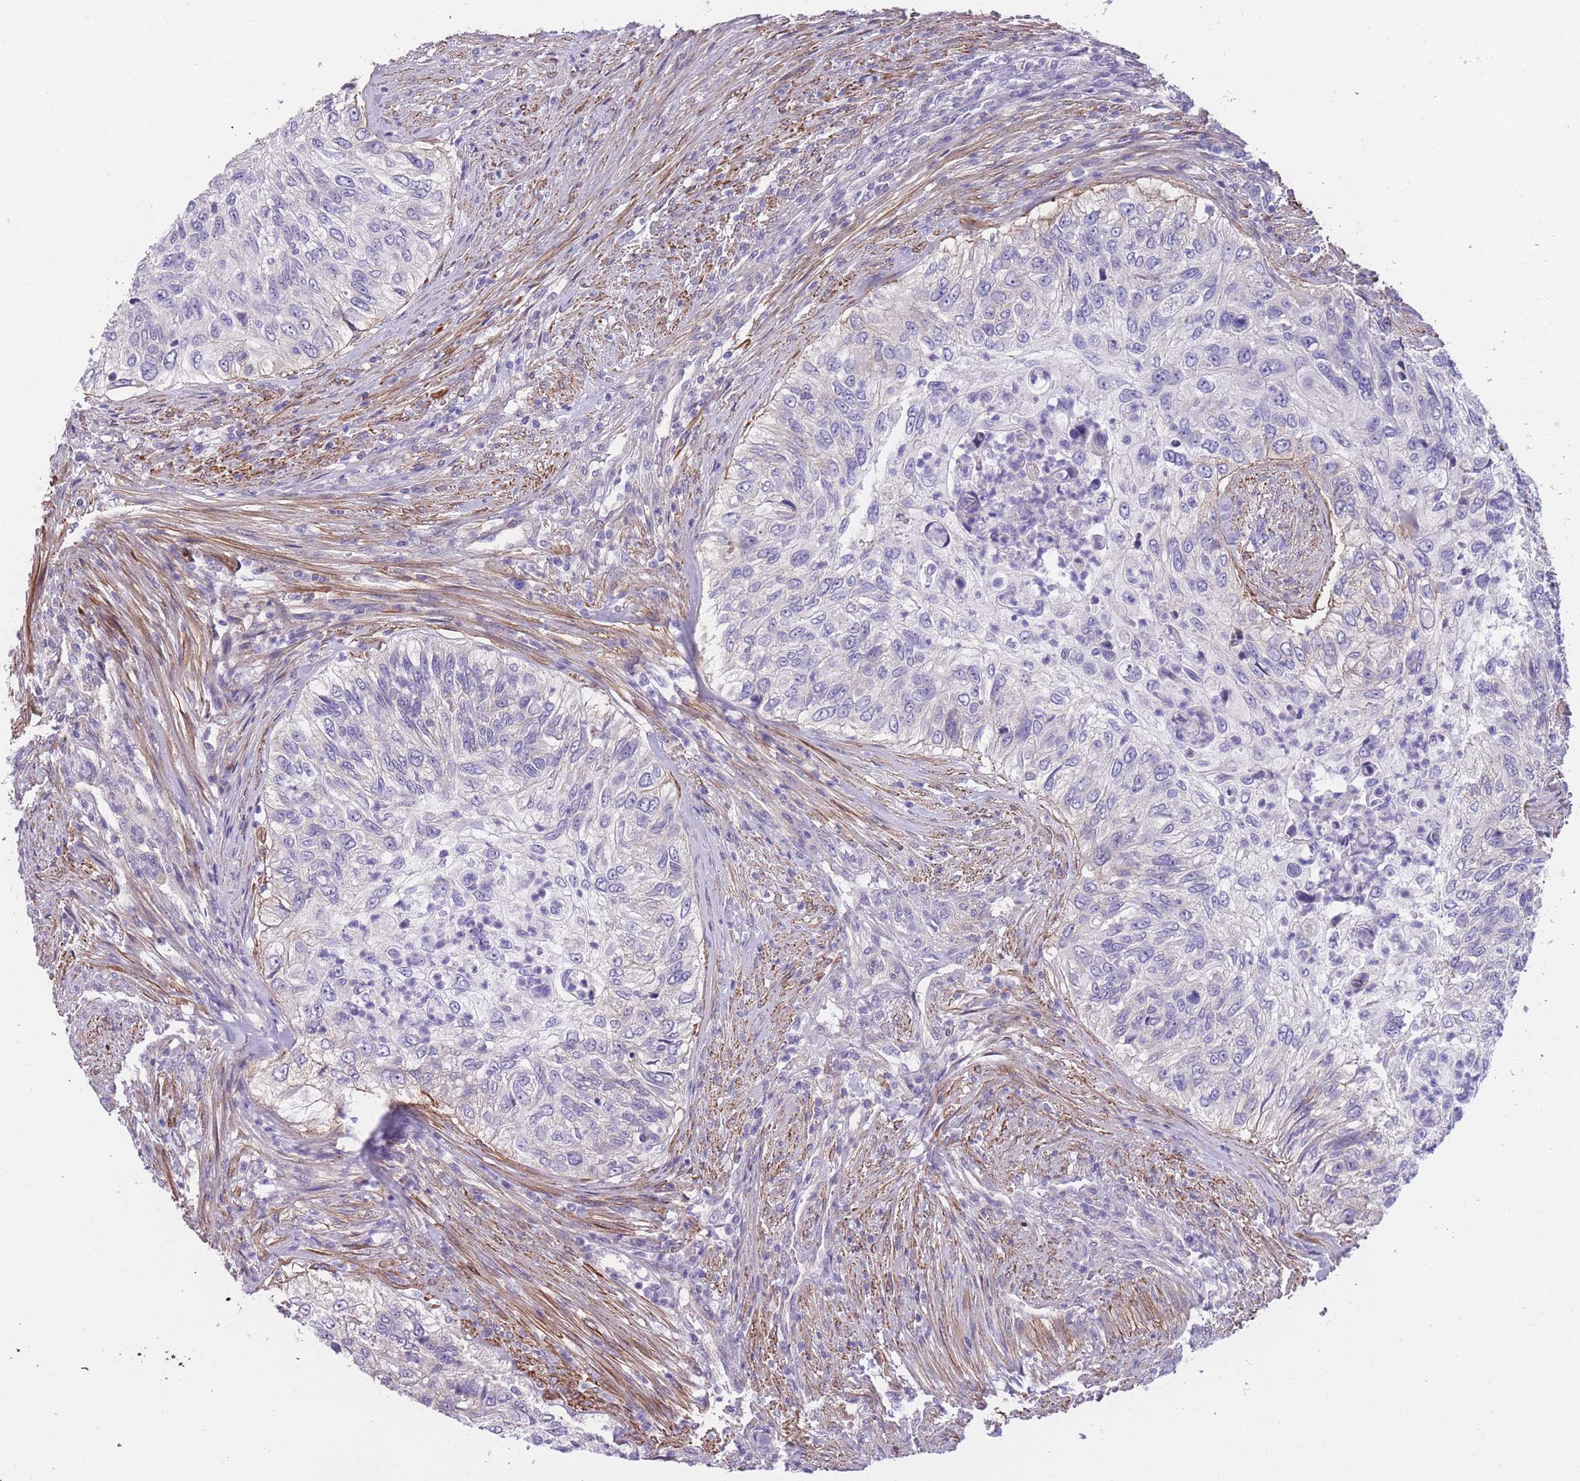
{"staining": {"intensity": "negative", "quantity": "none", "location": "none"}, "tissue": "urothelial cancer", "cell_type": "Tumor cells", "image_type": "cancer", "snomed": [{"axis": "morphology", "description": "Urothelial carcinoma, High grade"}, {"axis": "topography", "description": "Urinary bladder"}], "caption": "A histopathology image of high-grade urothelial carcinoma stained for a protein exhibits no brown staining in tumor cells.", "gene": "FAM124A", "patient": {"sex": "female", "age": 60}}